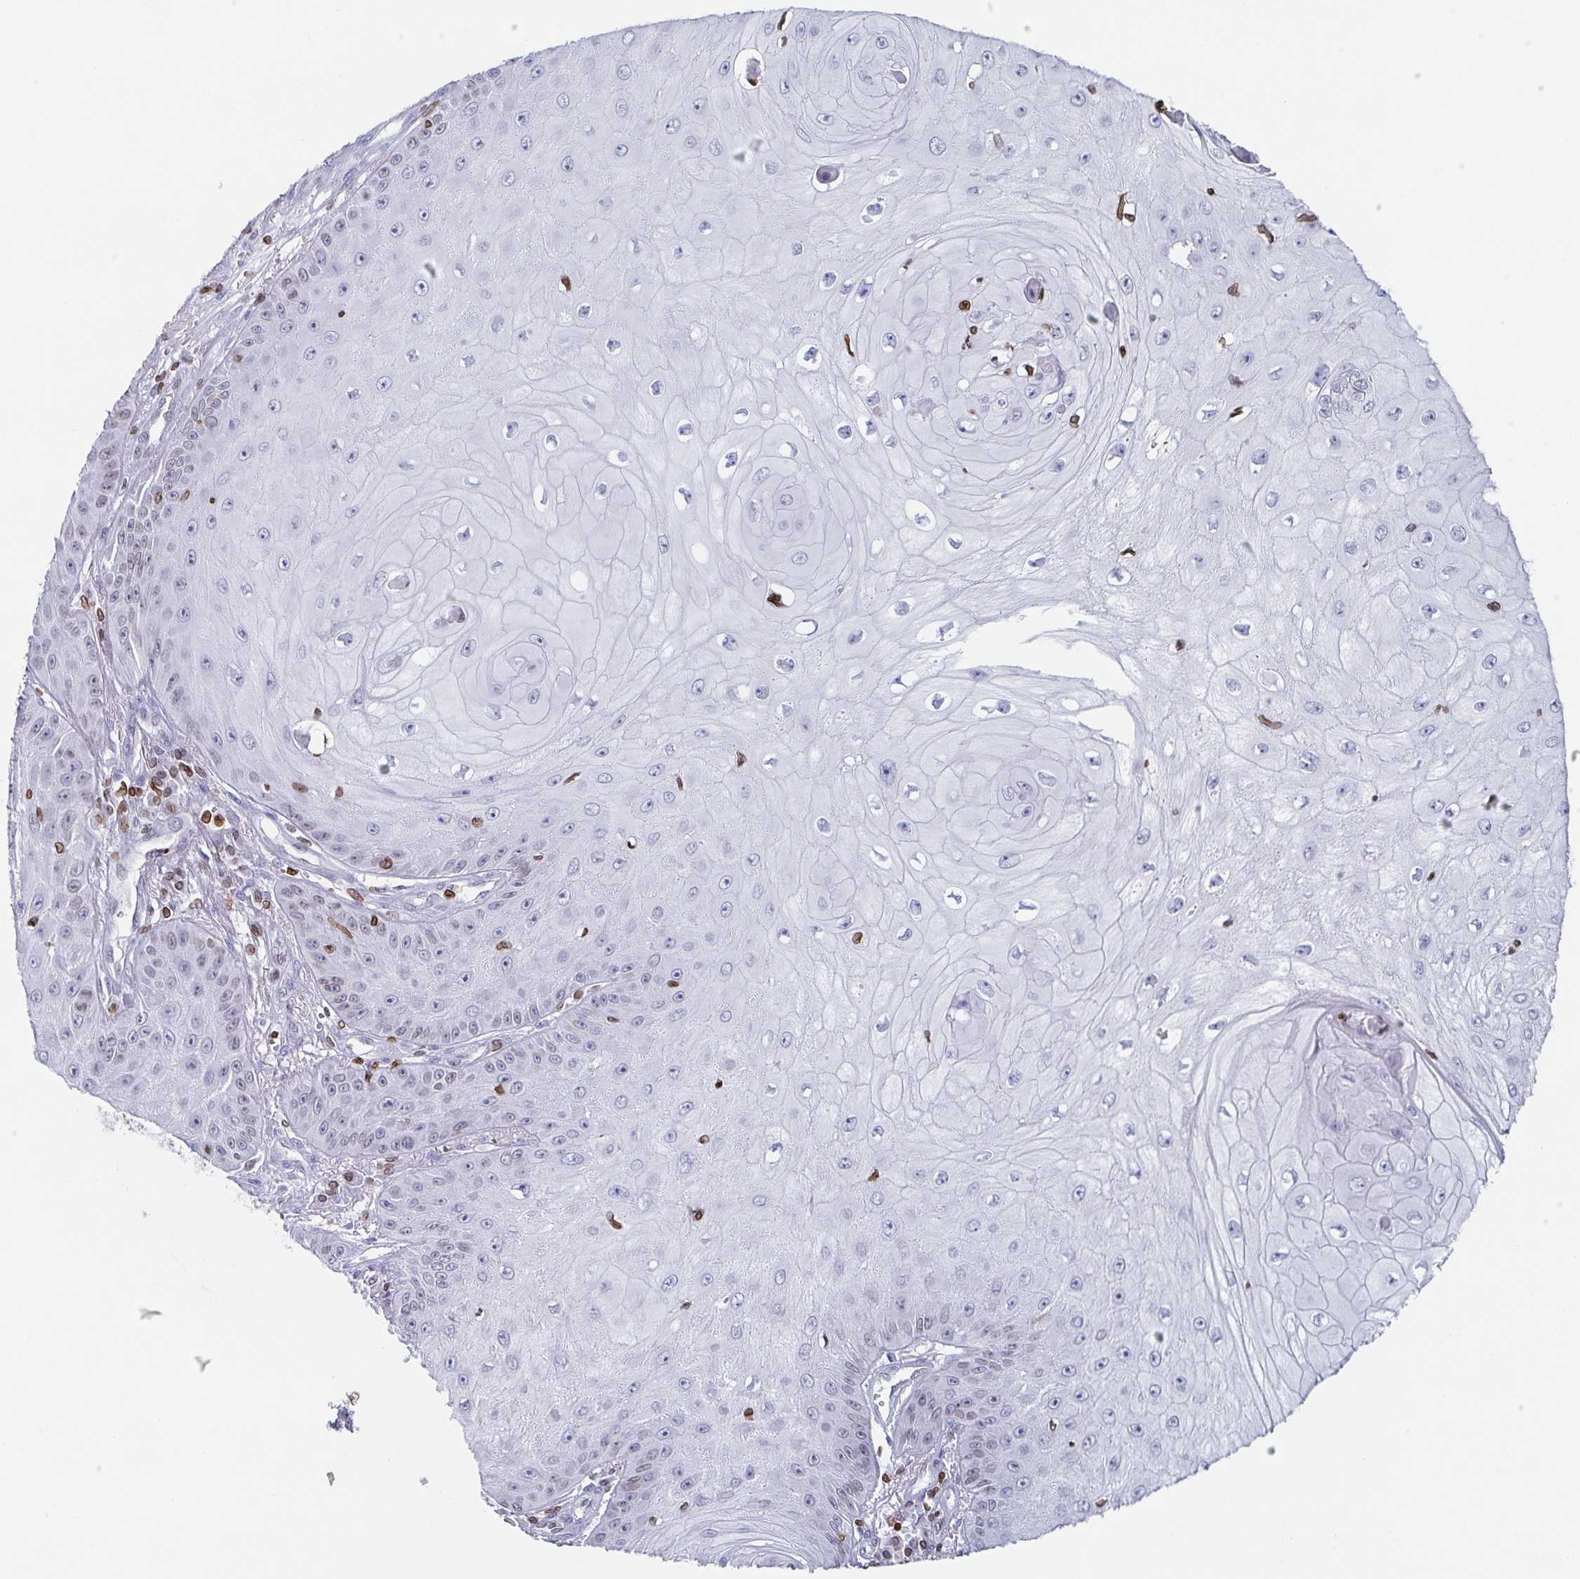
{"staining": {"intensity": "negative", "quantity": "none", "location": "none"}, "tissue": "skin cancer", "cell_type": "Tumor cells", "image_type": "cancer", "snomed": [{"axis": "morphology", "description": "Squamous cell carcinoma, NOS"}, {"axis": "topography", "description": "Skin"}], "caption": "Human skin squamous cell carcinoma stained for a protein using IHC displays no staining in tumor cells.", "gene": "BTBD7", "patient": {"sex": "male", "age": 70}}